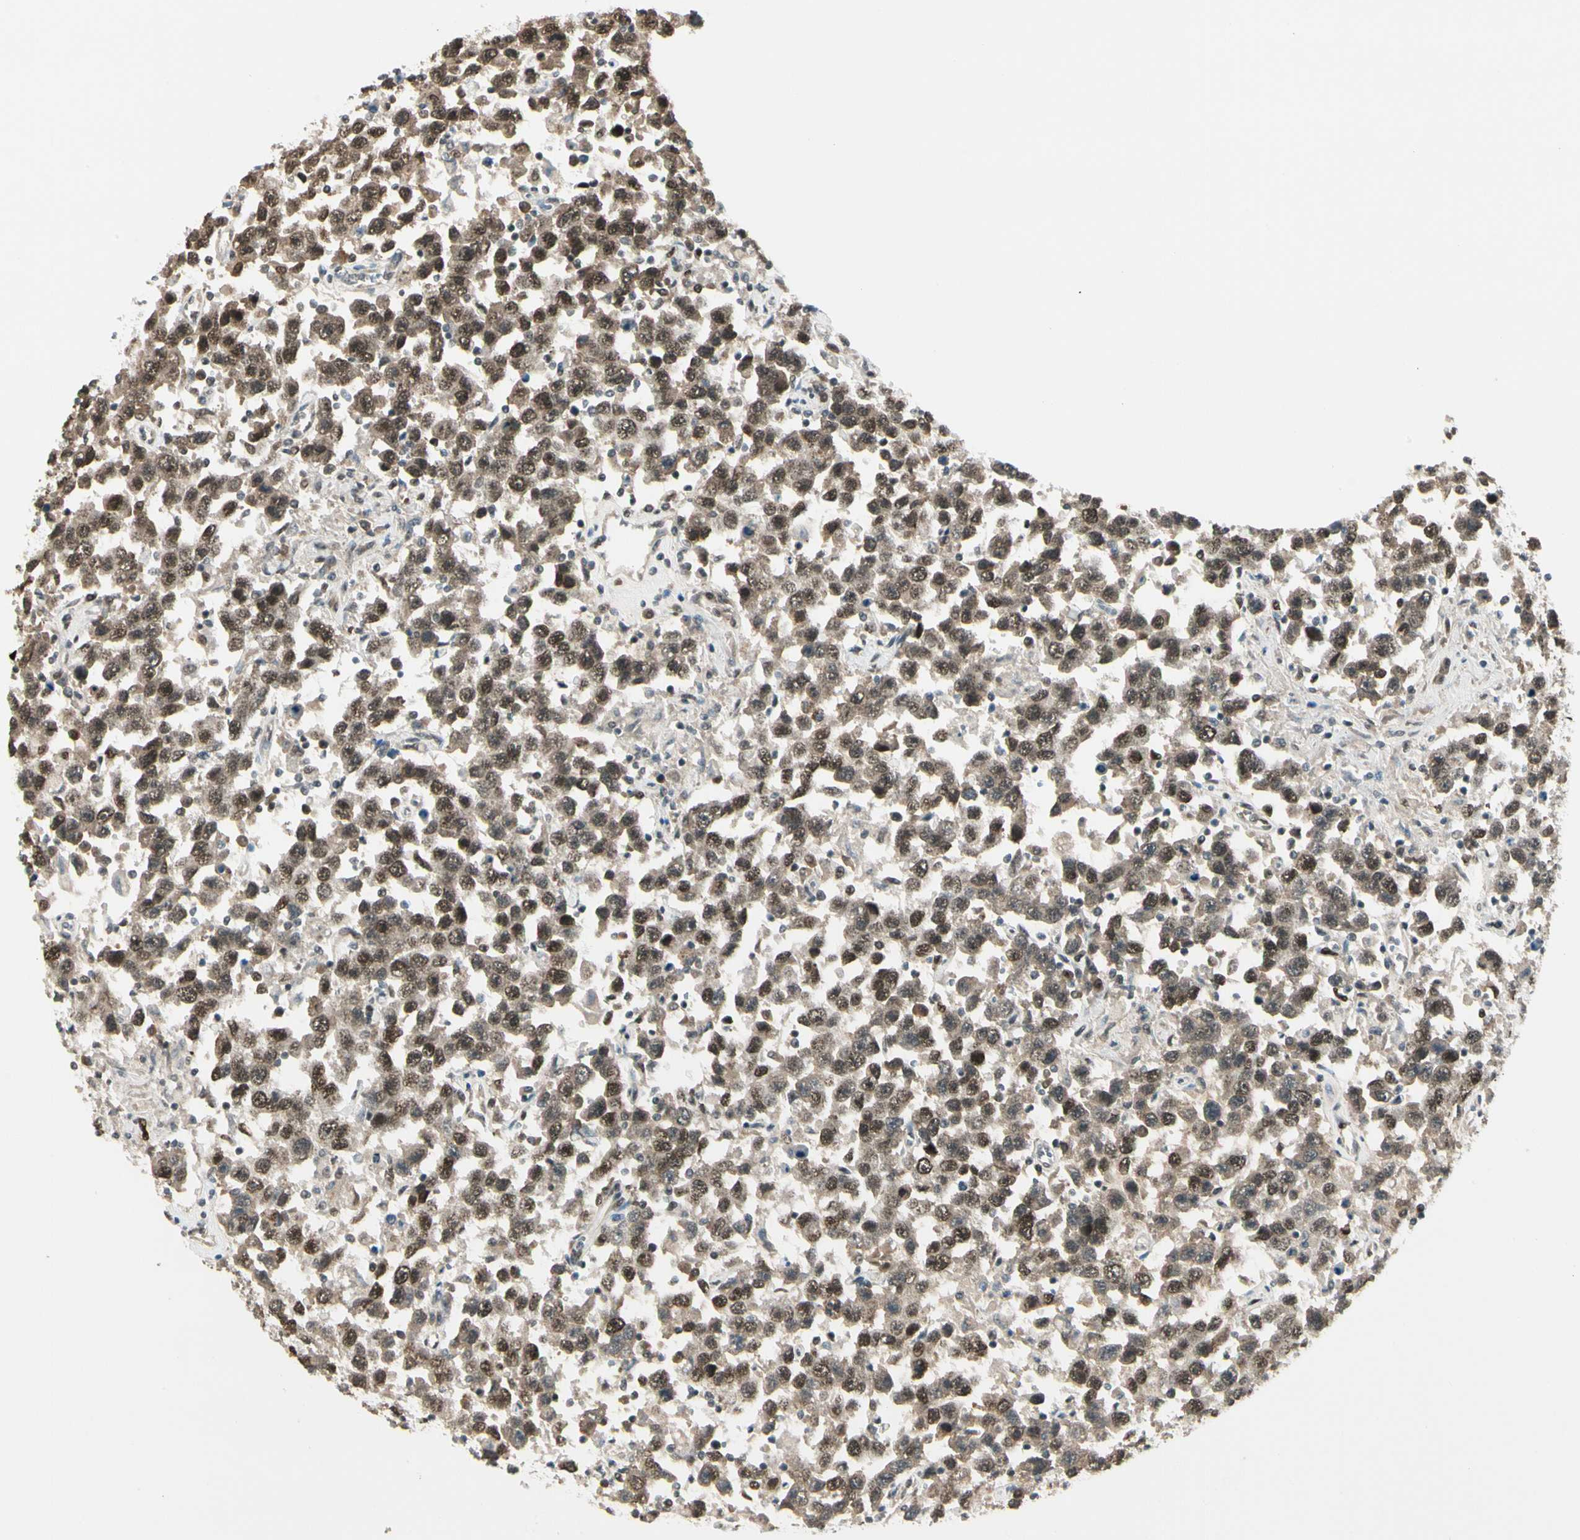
{"staining": {"intensity": "strong", "quantity": ">75%", "location": "nuclear"}, "tissue": "testis cancer", "cell_type": "Tumor cells", "image_type": "cancer", "snomed": [{"axis": "morphology", "description": "Seminoma, NOS"}, {"axis": "topography", "description": "Testis"}], "caption": "Protein staining reveals strong nuclear staining in about >75% of tumor cells in seminoma (testis). Nuclei are stained in blue.", "gene": "GTF3A", "patient": {"sex": "male", "age": 41}}